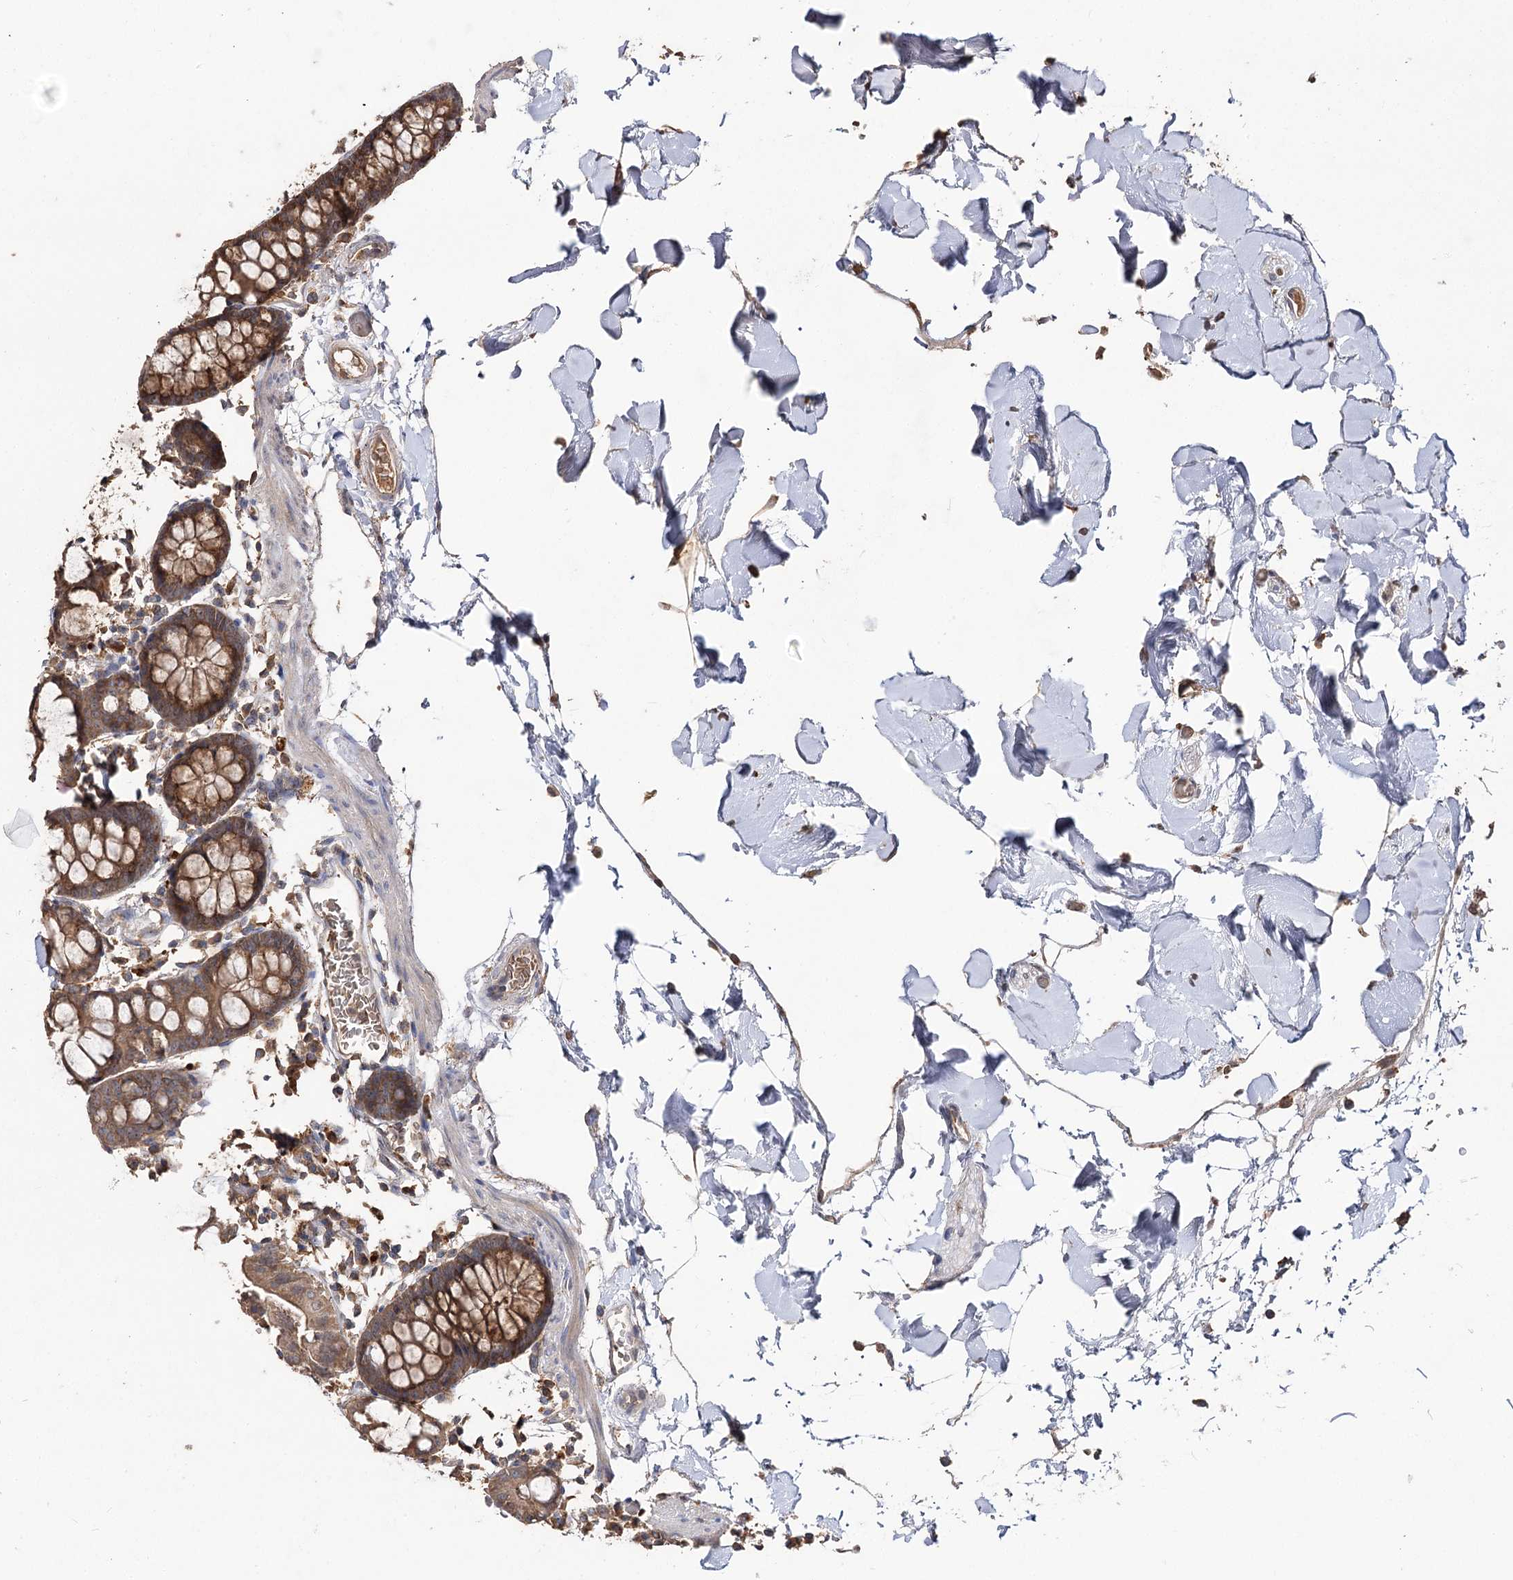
{"staining": {"intensity": "moderate", "quantity": ">75%", "location": "cytoplasmic/membranous"}, "tissue": "colon", "cell_type": "Endothelial cells", "image_type": "normal", "snomed": [{"axis": "morphology", "description": "Normal tissue, NOS"}, {"axis": "topography", "description": "Colon"}], "caption": "Colon stained with immunohistochemistry (IHC) exhibits moderate cytoplasmic/membranous positivity in approximately >75% of endothelial cells.", "gene": "FAM53B", "patient": {"sex": "male", "age": 75}}